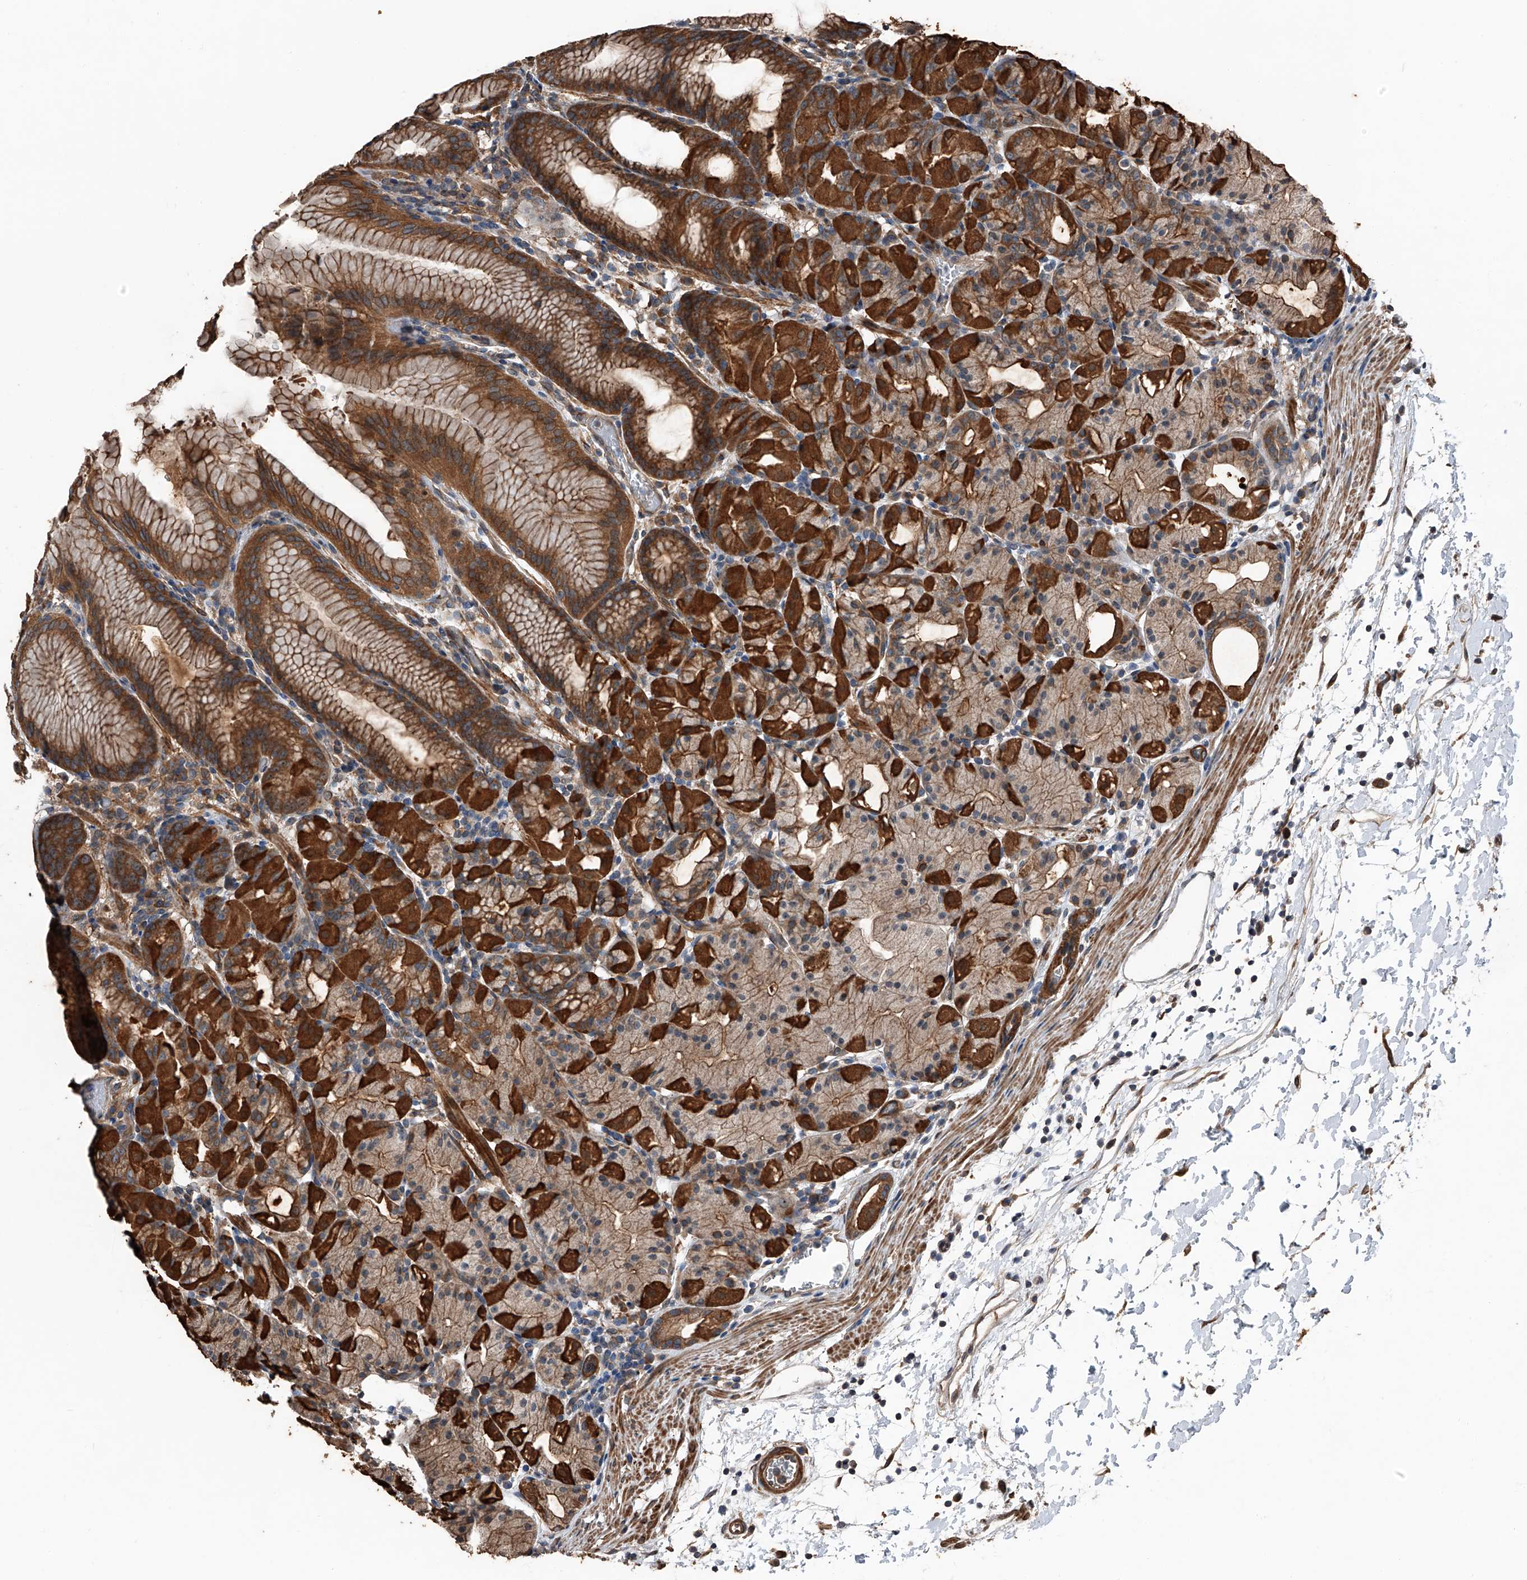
{"staining": {"intensity": "strong", "quantity": "25%-75%", "location": "cytoplasmic/membranous"}, "tissue": "stomach", "cell_type": "Glandular cells", "image_type": "normal", "snomed": [{"axis": "morphology", "description": "Normal tissue, NOS"}, {"axis": "topography", "description": "Stomach, upper"}], "caption": "Immunohistochemical staining of unremarkable stomach exhibits 25%-75% levels of strong cytoplasmic/membranous protein positivity in approximately 25%-75% of glandular cells.", "gene": "KCNJ2", "patient": {"sex": "male", "age": 48}}